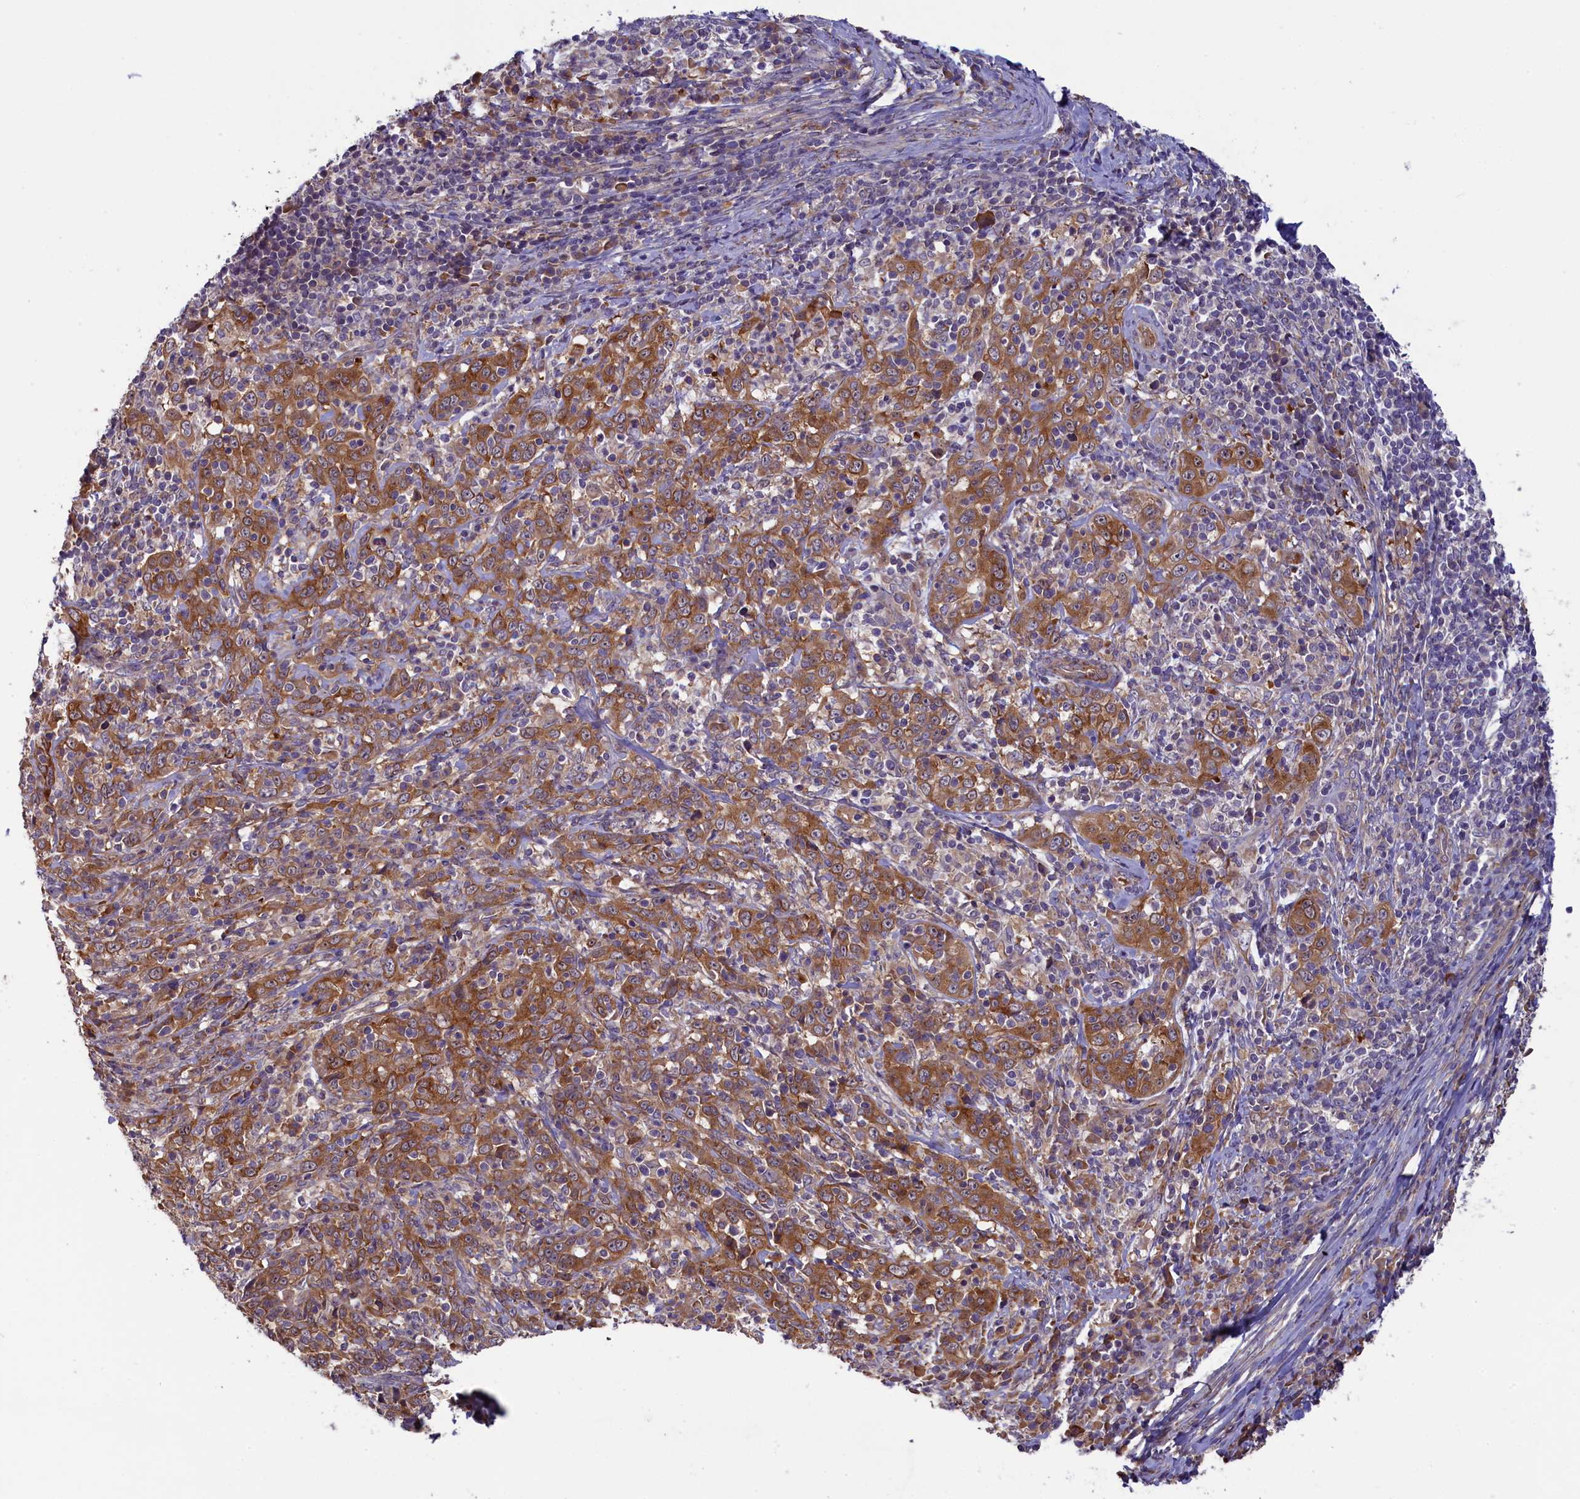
{"staining": {"intensity": "moderate", "quantity": ">75%", "location": "cytoplasmic/membranous"}, "tissue": "cervical cancer", "cell_type": "Tumor cells", "image_type": "cancer", "snomed": [{"axis": "morphology", "description": "Squamous cell carcinoma, NOS"}, {"axis": "topography", "description": "Cervix"}], "caption": "A brown stain labels moderate cytoplasmic/membranous expression of a protein in human cervical cancer (squamous cell carcinoma) tumor cells.", "gene": "CCDC9B", "patient": {"sex": "female", "age": 46}}